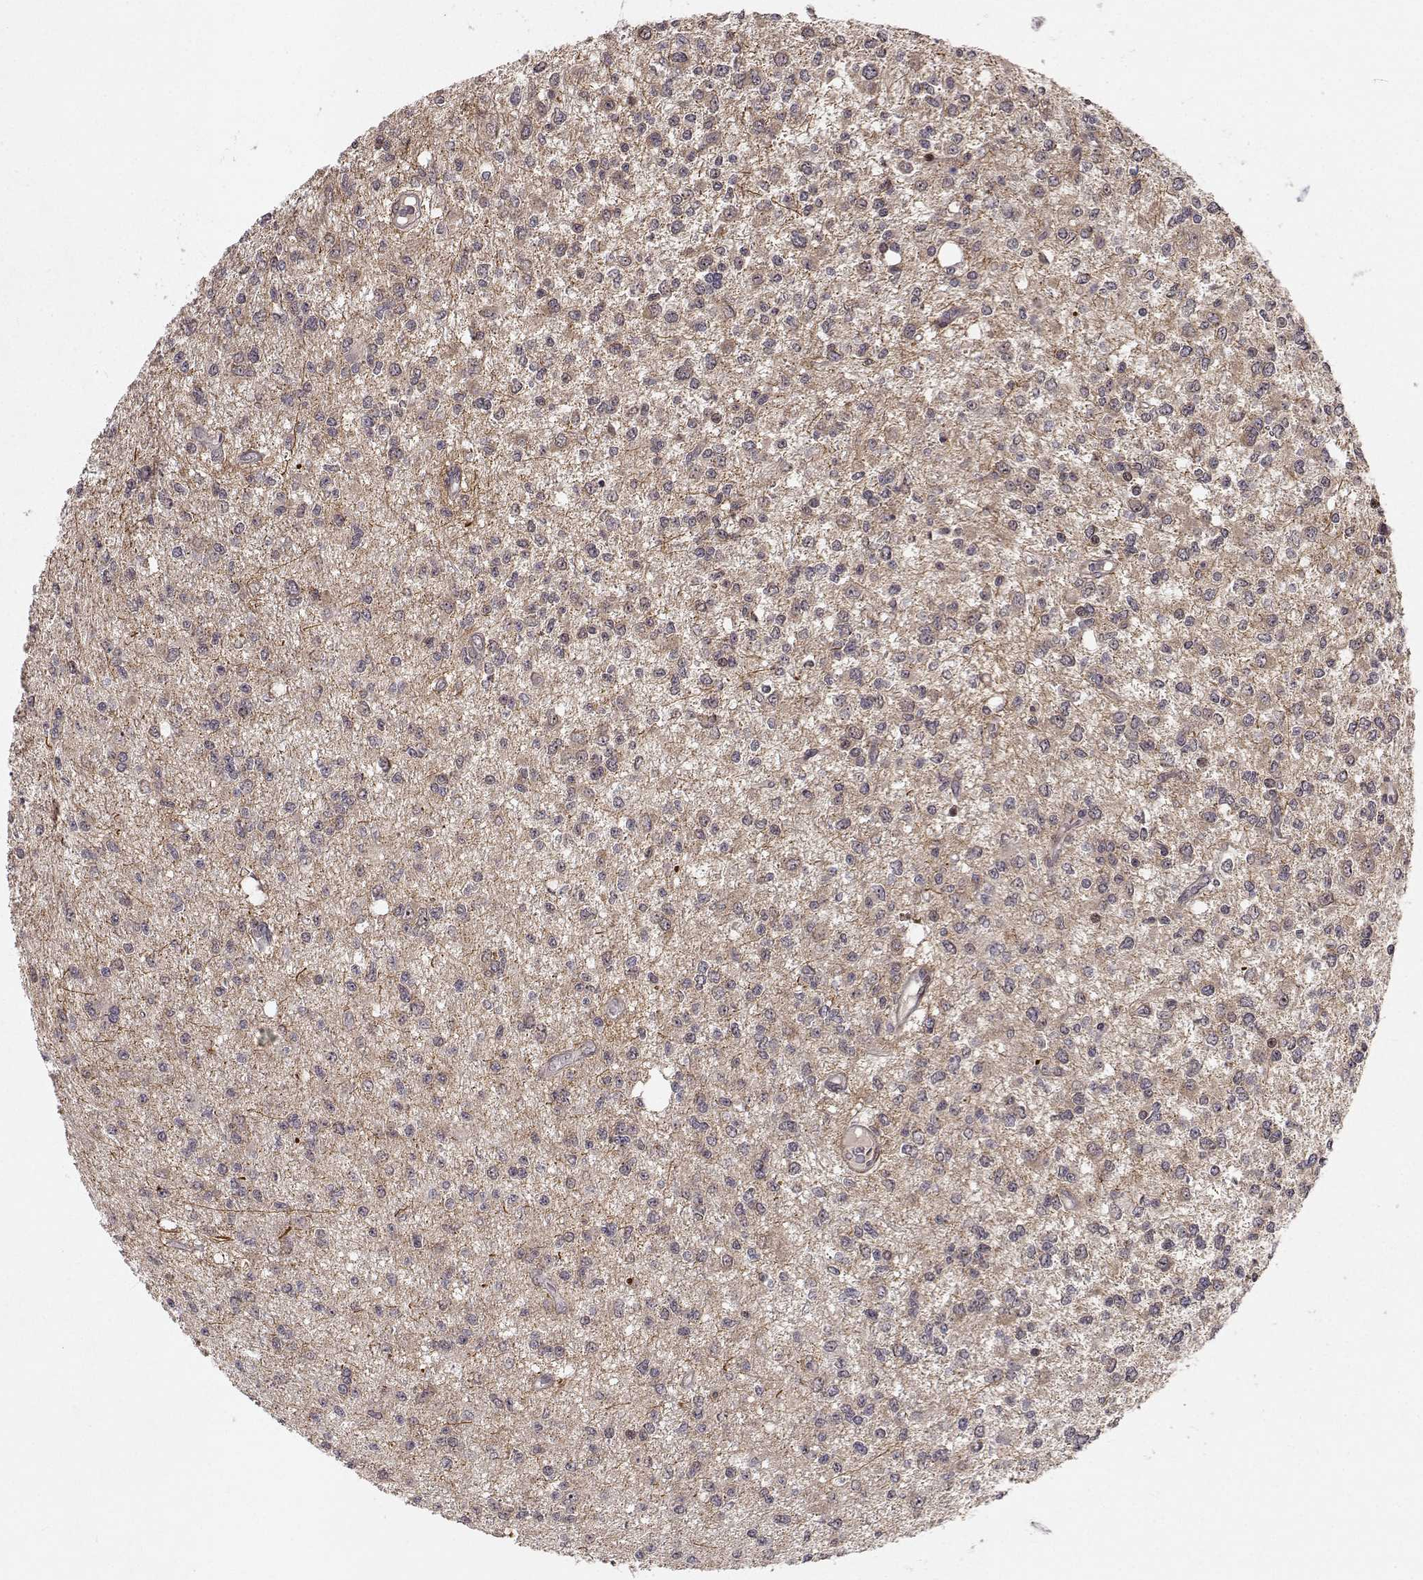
{"staining": {"intensity": "negative", "quantity": "none", "location": "none"}, "tissue": "glioma", "cell_type": "Tumor cells", "image_type": "cancer", "snomed": [{"axis": "morphology", "description": "Glioma, malignant, Low grade"}, {"axis": "topography", "description": "Brain"}], "caption": "Tumor cells are negative for brown protein staining in malignant low-grade glioma.", "gene": "APC", "patient": {"sex": "male", "age": 67}}